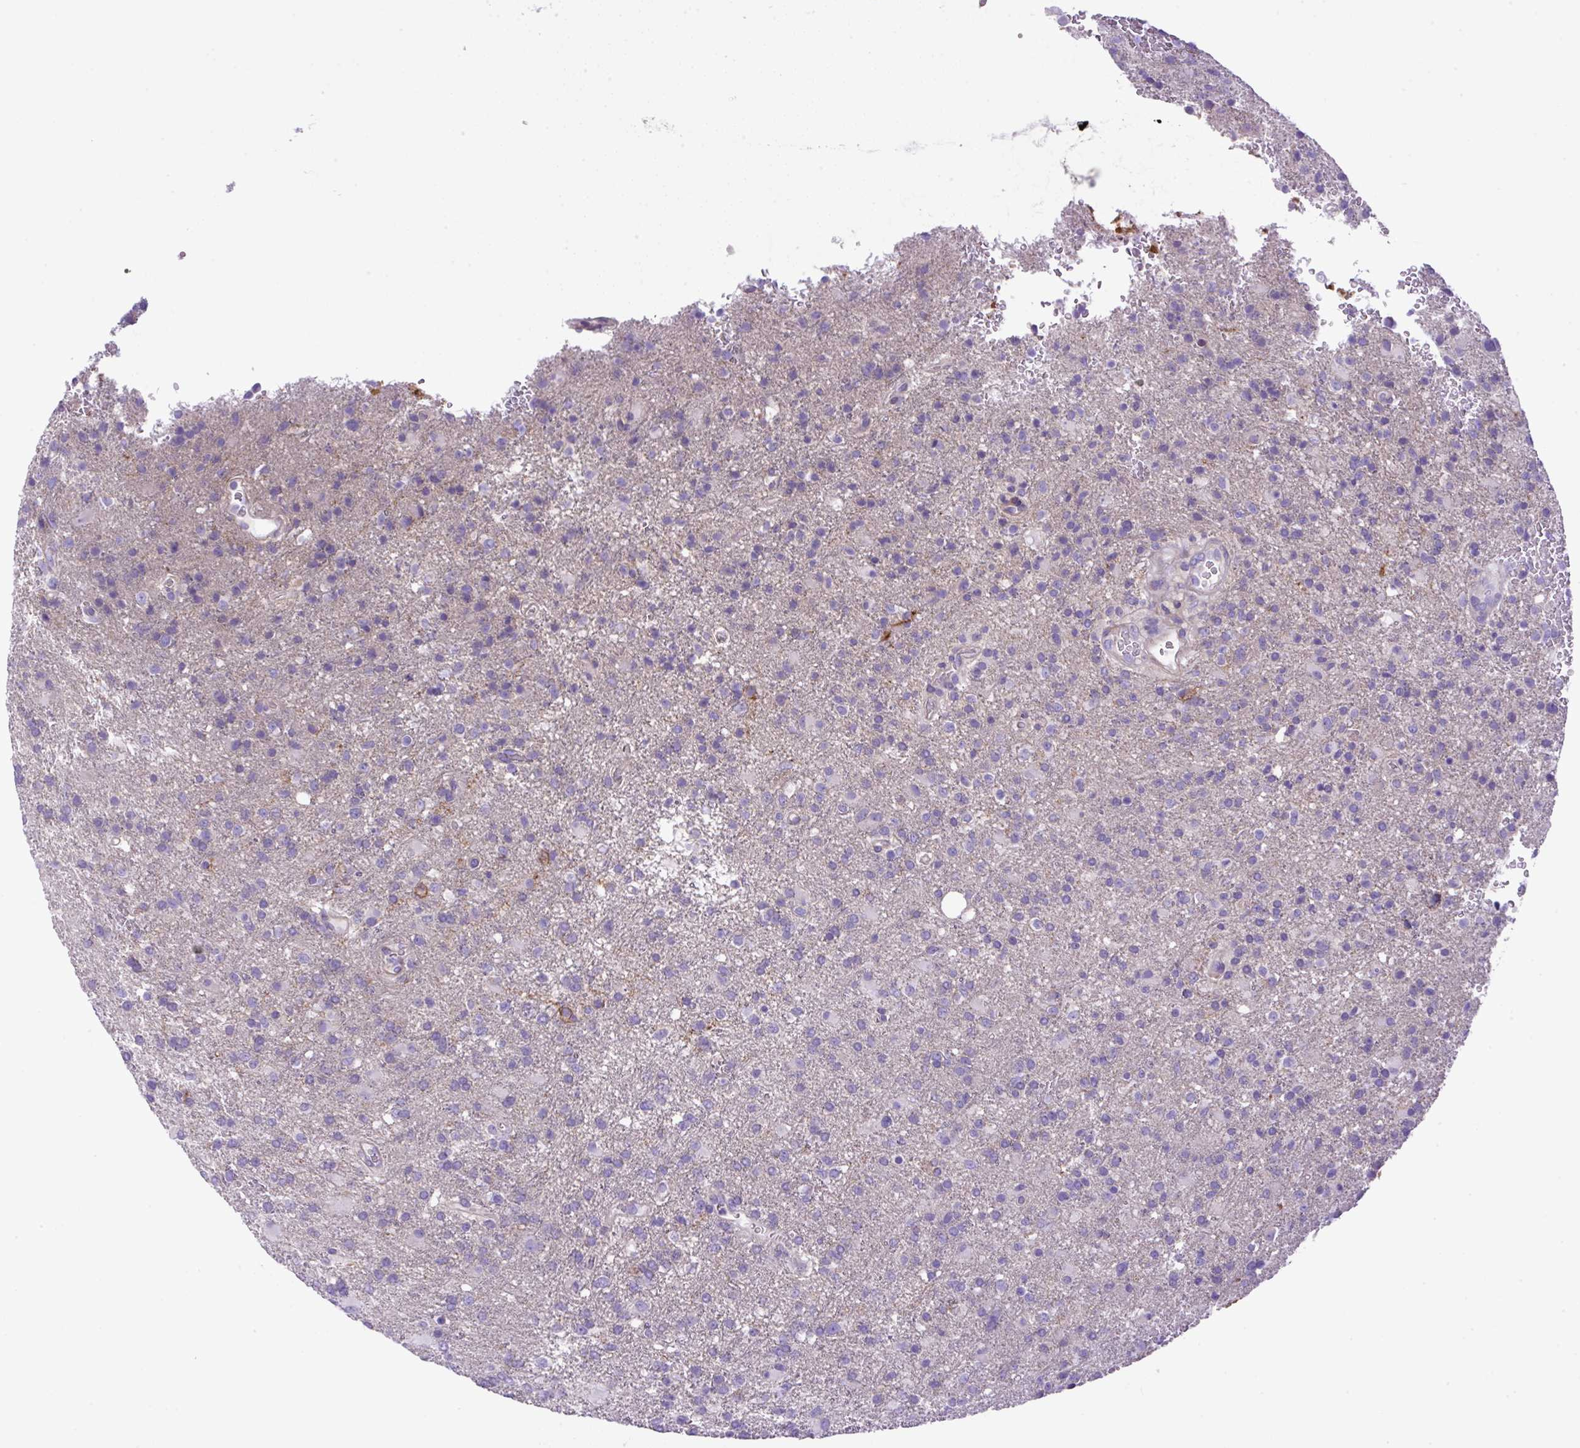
{"staining": {"intensity": "negative", "quantity": "none", "location": "none"}, "tissue": "glioma", "cell_type": "Tumor cells", "image_type": "cancer", "snomed": [{"axis": "morphology", "description": "Glioma, malignant, High grade"}, {"axis": "topography", "description": "Brain"}], "caption": "A high-resolution photomicrograph shows IHC staining of malignant high-grade glioma, which displays no significant staining in tumor cells.", "gene": "NPTN", "patient": {"sex": "female", "age": 74}}